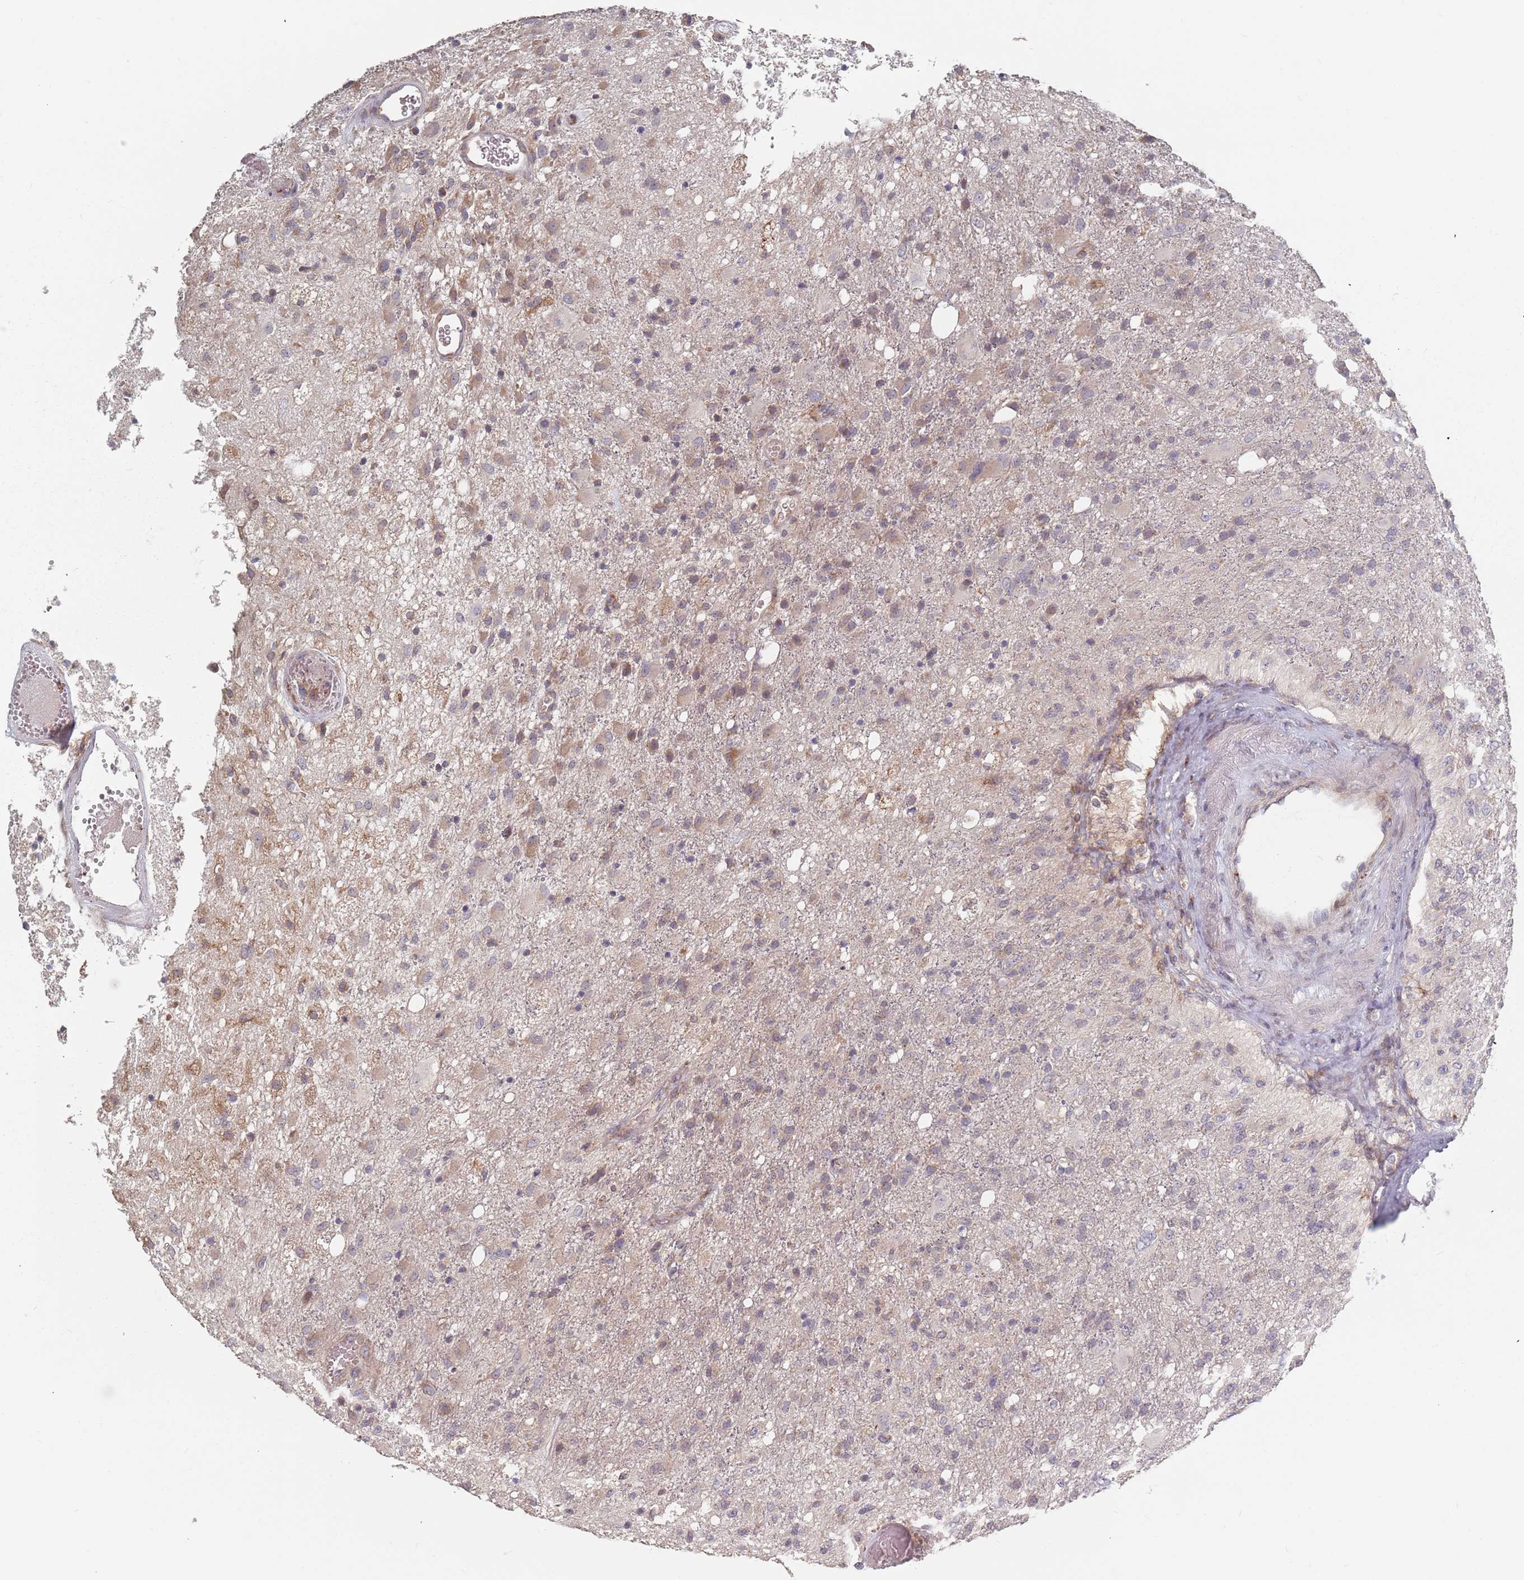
{"staining": {"intensity": "weak", "quantity": "<25%", "location": "cytoplasmic/membranous"}, "tissue": "glioma", "cell_type": "Tumor cells", "image_type": "cancer", "snomed": [{"axis": "morphology", "description": "Glioma, malignant, High grade"}, {"axis": "topography", "description": "Brain"}], "caption": "A photomicrograph of malignant glioma (high-grade) stained for a protein demonstrates no brown staining in tumor cells.", "gene": "ADAL", "patient": {"sex": "female", "age": 74}}